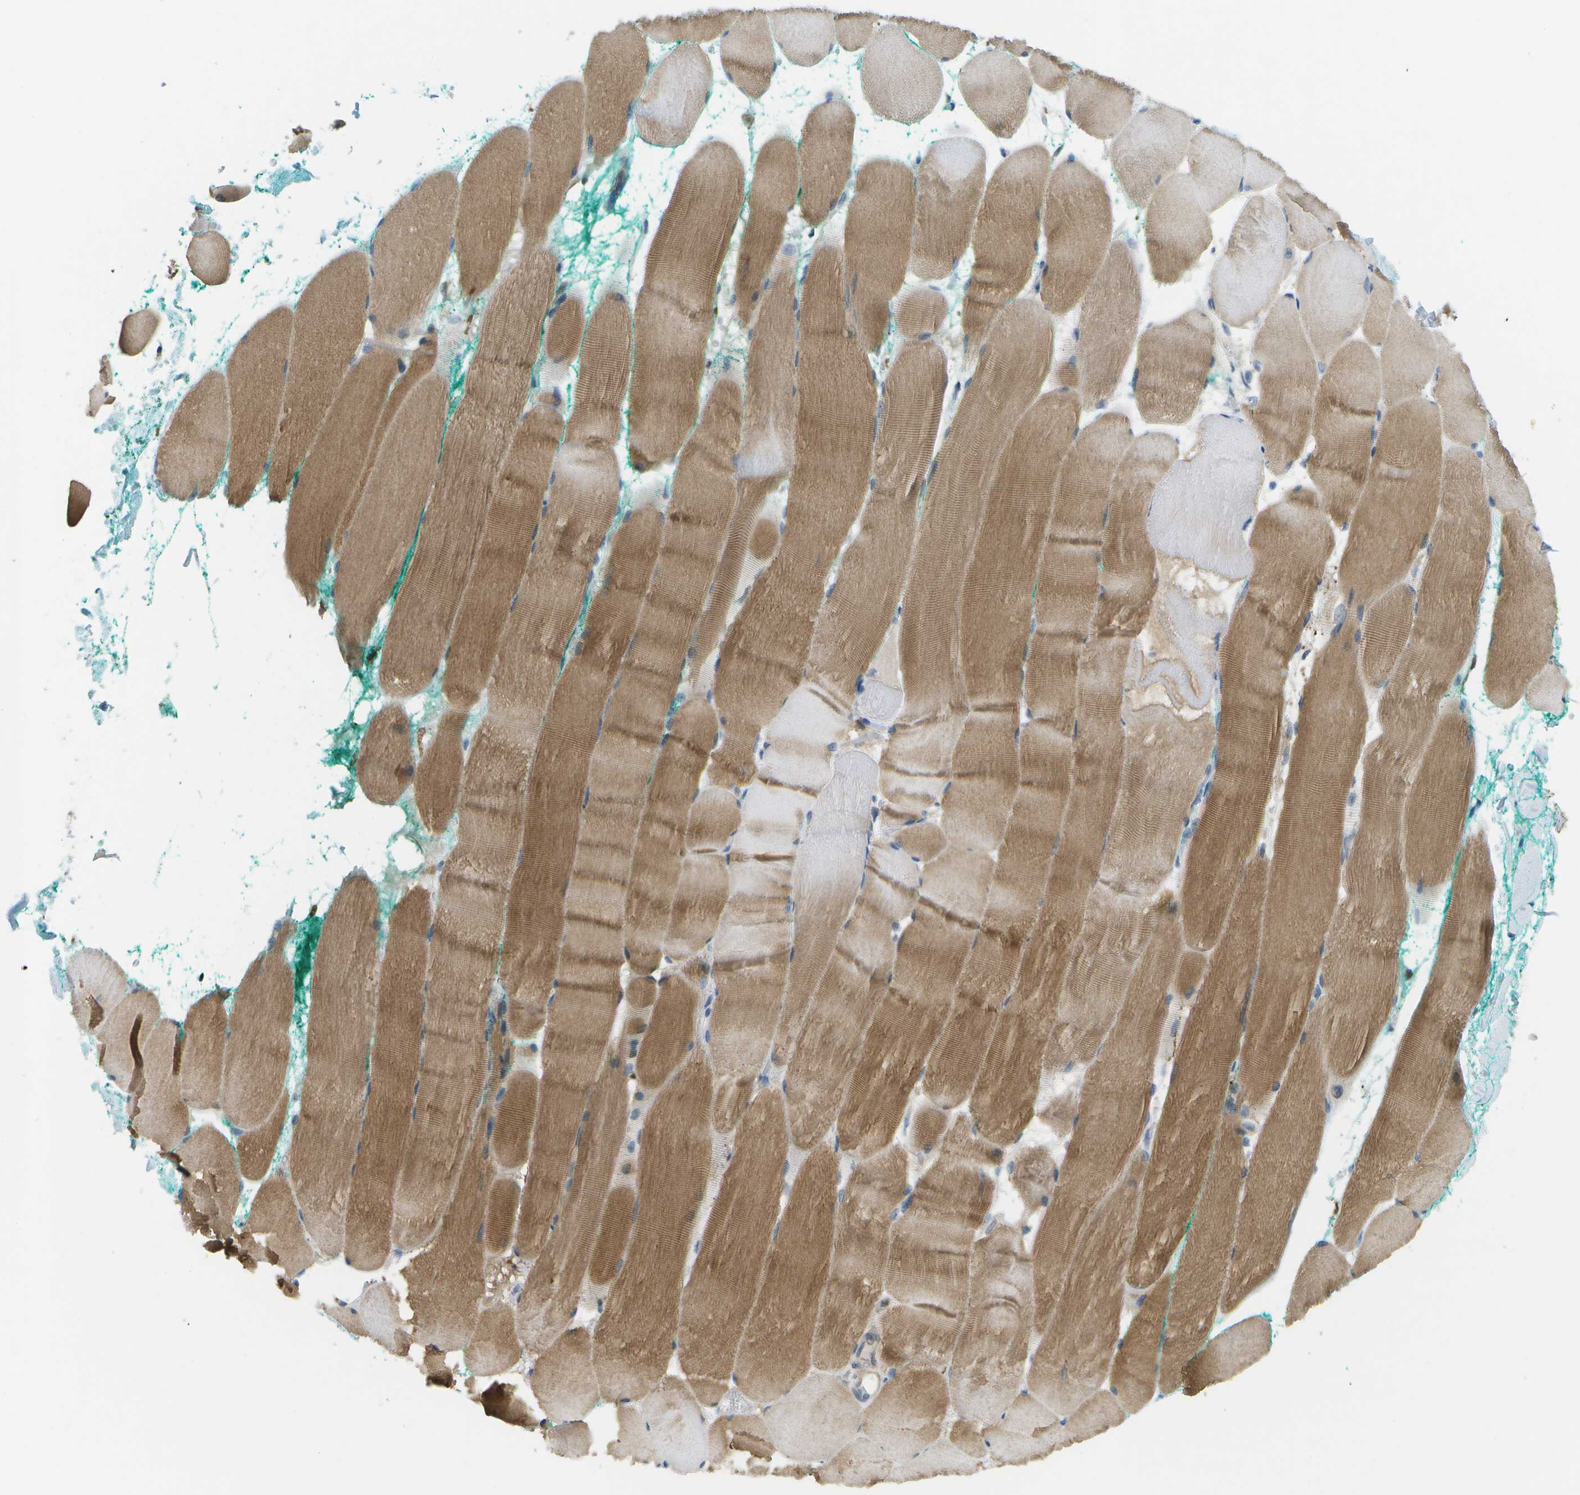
{"staining": {"intensity": "moderate", "quantity": ">75%", "location": "cytoplasmic/membranous"}, "tissue": "skeletal muscle", "cell_type": "Myocytes", "image_type": "normal", "snomed": [{"axis": "morphology", "description": "Normal tissue, NOS"}, {"axis": "morphology", "description": "Squamous cell carcinoma, NOS"}, {"axis": "topography", "description": "Skeletal muscle"}], "caption": "Immunohistochemical staining of unremarkable skeletal muscle displays >75% levels of moderate cytoplasmic/membranous protein expression in about >75% of myocytes. The staining was performed using DAB, with brown indicating positive protein expression. Nuclei are stained blue with hematoxylin.", "gene": "CDH23", "patient": {"sex": "male", "age": 51}}